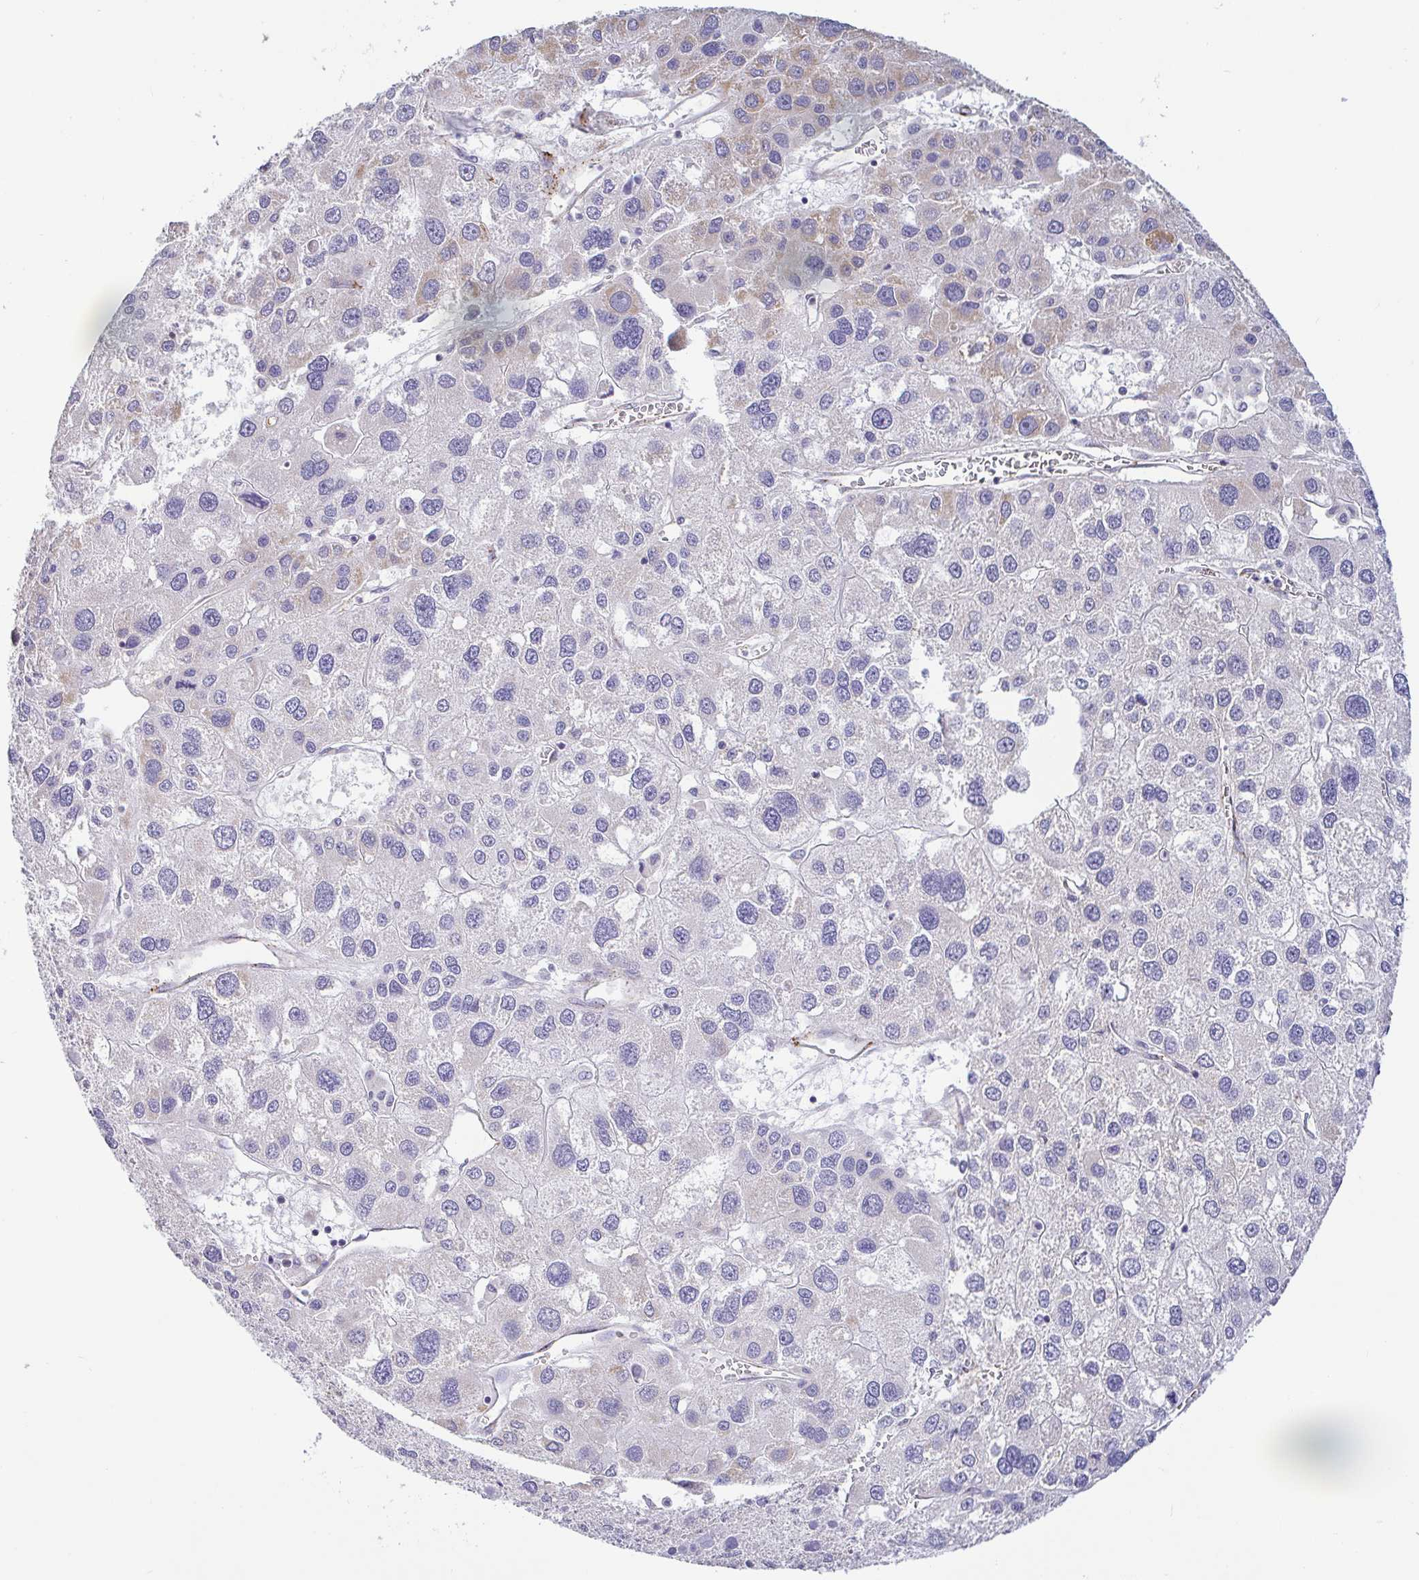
{"staining": {"intensity": "weak", "quantity": "<25%", "location": "cytoplasmic/membranous"}, "tissue": "liver cancer", "cell_type": "Tumor cells", "image_type": "cancer", "snomed": [{"axis": "morphology", "description": "Carcinoma, Hepatocellular, NOS"}, {"axis": "topography", "description": "Liver"}], "caption": "This histopathology image is of liver cancer (hepatocellular carcinoma) stained with immunohistochemistry to label a protein in brown with the nuclei are counter-stained blue. There is no staining in tumor cells. (DAB immunohistochemistry, high magnification).", "gene": "PLCD4", "patient": {"sex": "male", "age": 73}}